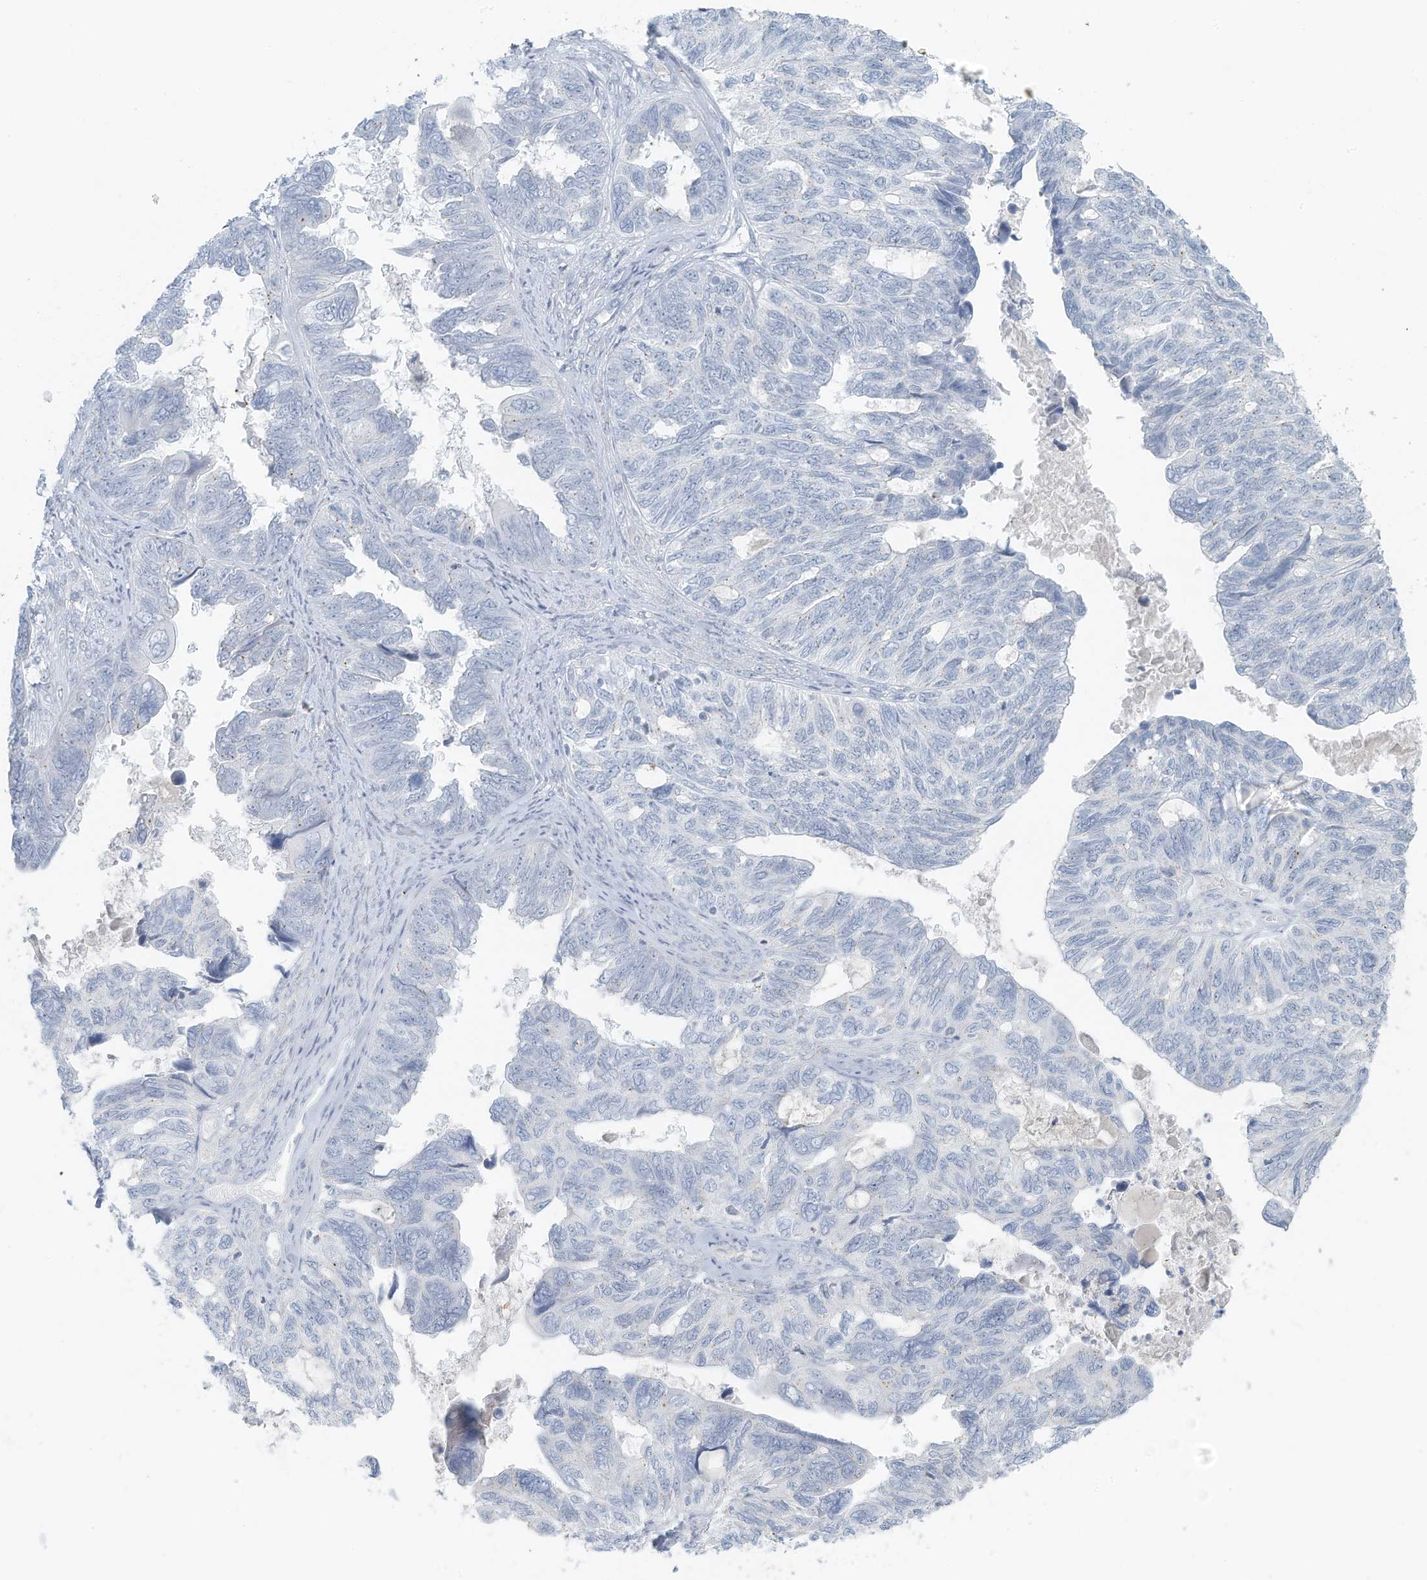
{"staining": {"intensity": "negative", "quantity": "none", "location": "none"}, "tissue": "ovarian cancer", "cell_type": "Tumor cells", "image_type": "cancer", "snomed": [{"axis": "morphology", "description": "Cystadenocarcinoma, serous, NOS"}, {"axis": "topography", "description": "Ovary"}], "caption": "Immunohistochemical staining of human ovarian cancer displays no significant expression in tumor cells.", "gene": "SLC25A43", "patient": {"sex": "female", "age": 79}}